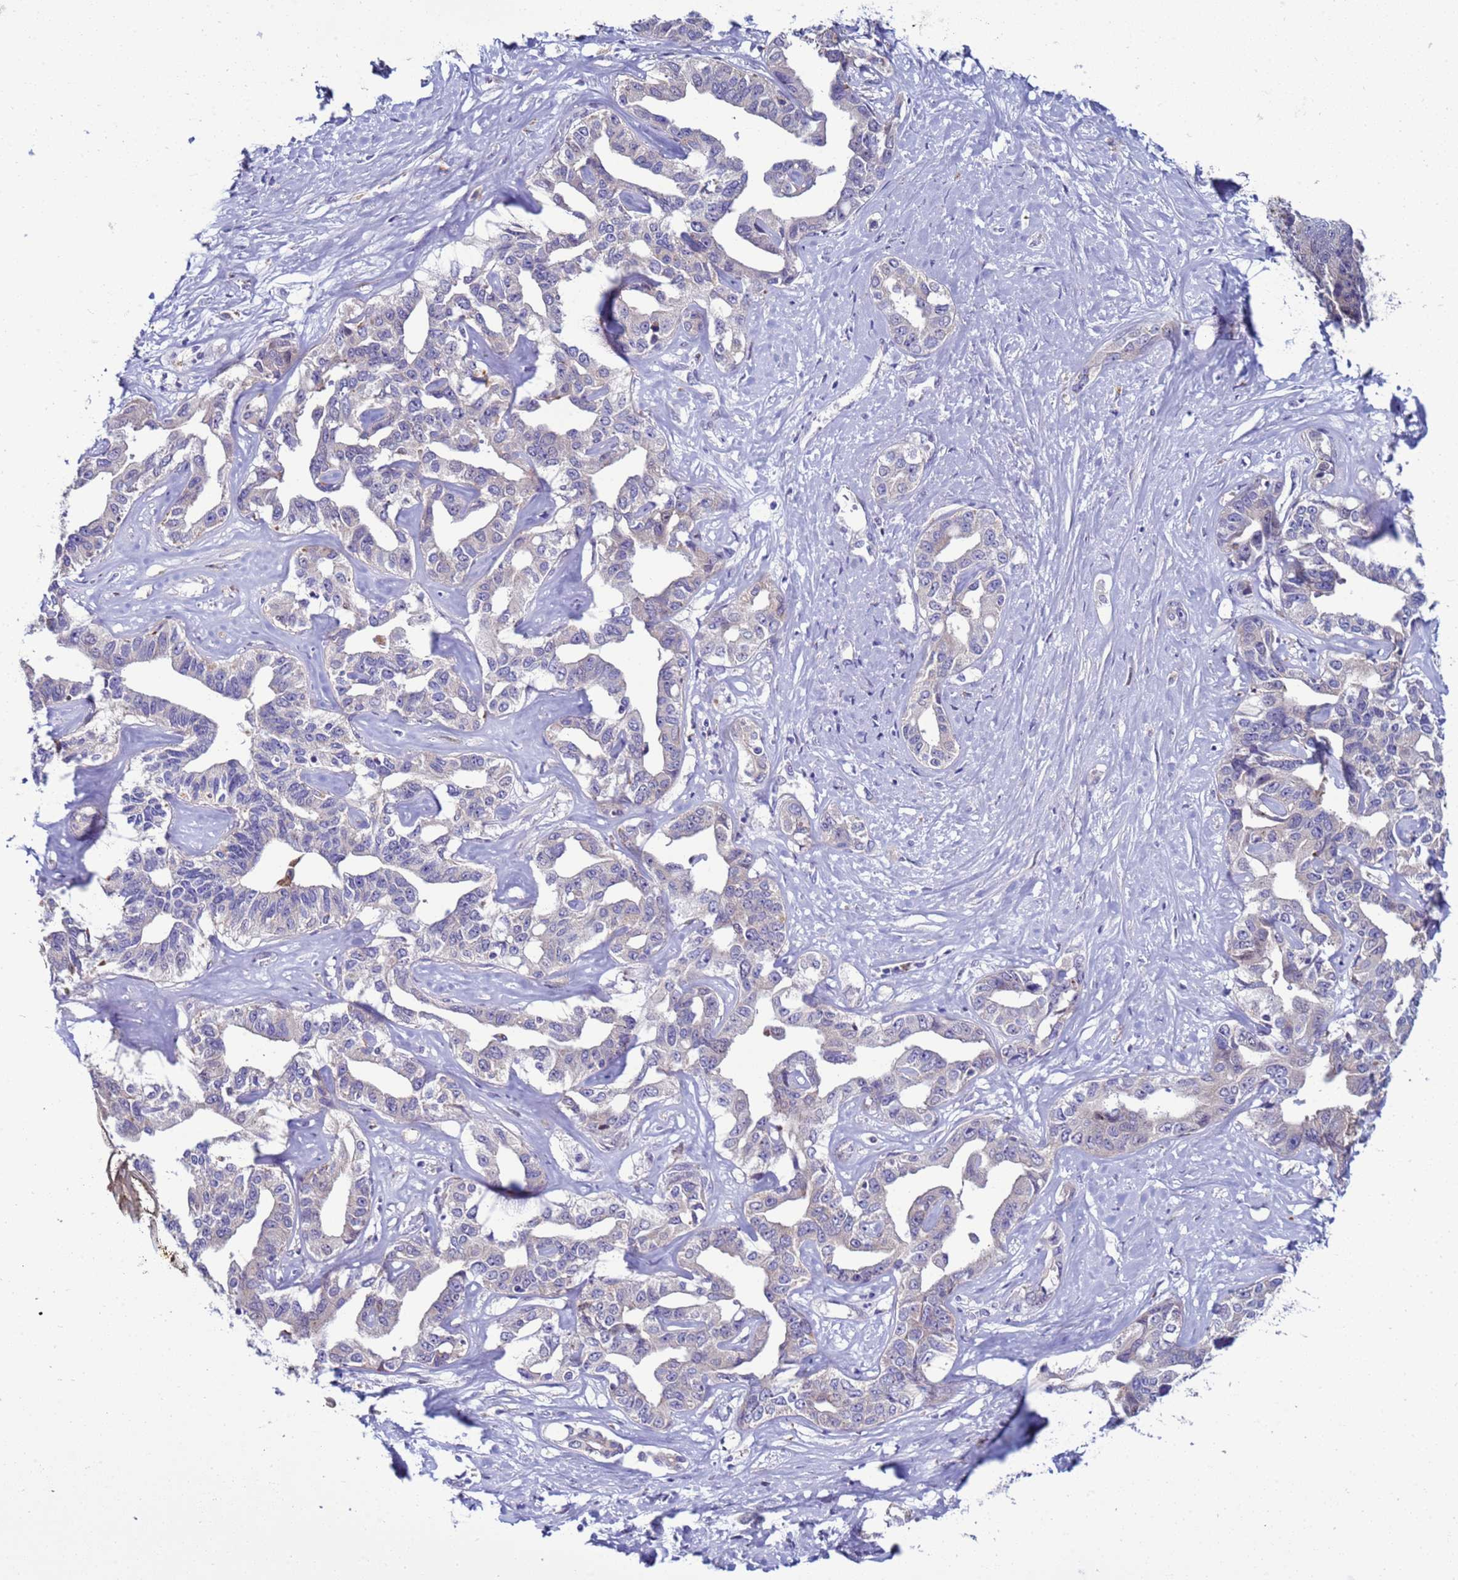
{"staining": {"intensity": "negative", "quantity": "none", "location": "none"}, "tissue": "liver cancer", "cell_type": "Tumor cells", "image_type": "cancer", "snomed": [{"axis": "morphology", "description": "Cholangiocarcinoma"}, {"axis": "topography", "description": "Liver"}], "caption": "Micrograph shows no significant protein expression in tumor cells of liver cholangiocarcinoma.", "gene": "NAT2", "patient": {"sex": "male", "age": 59}}